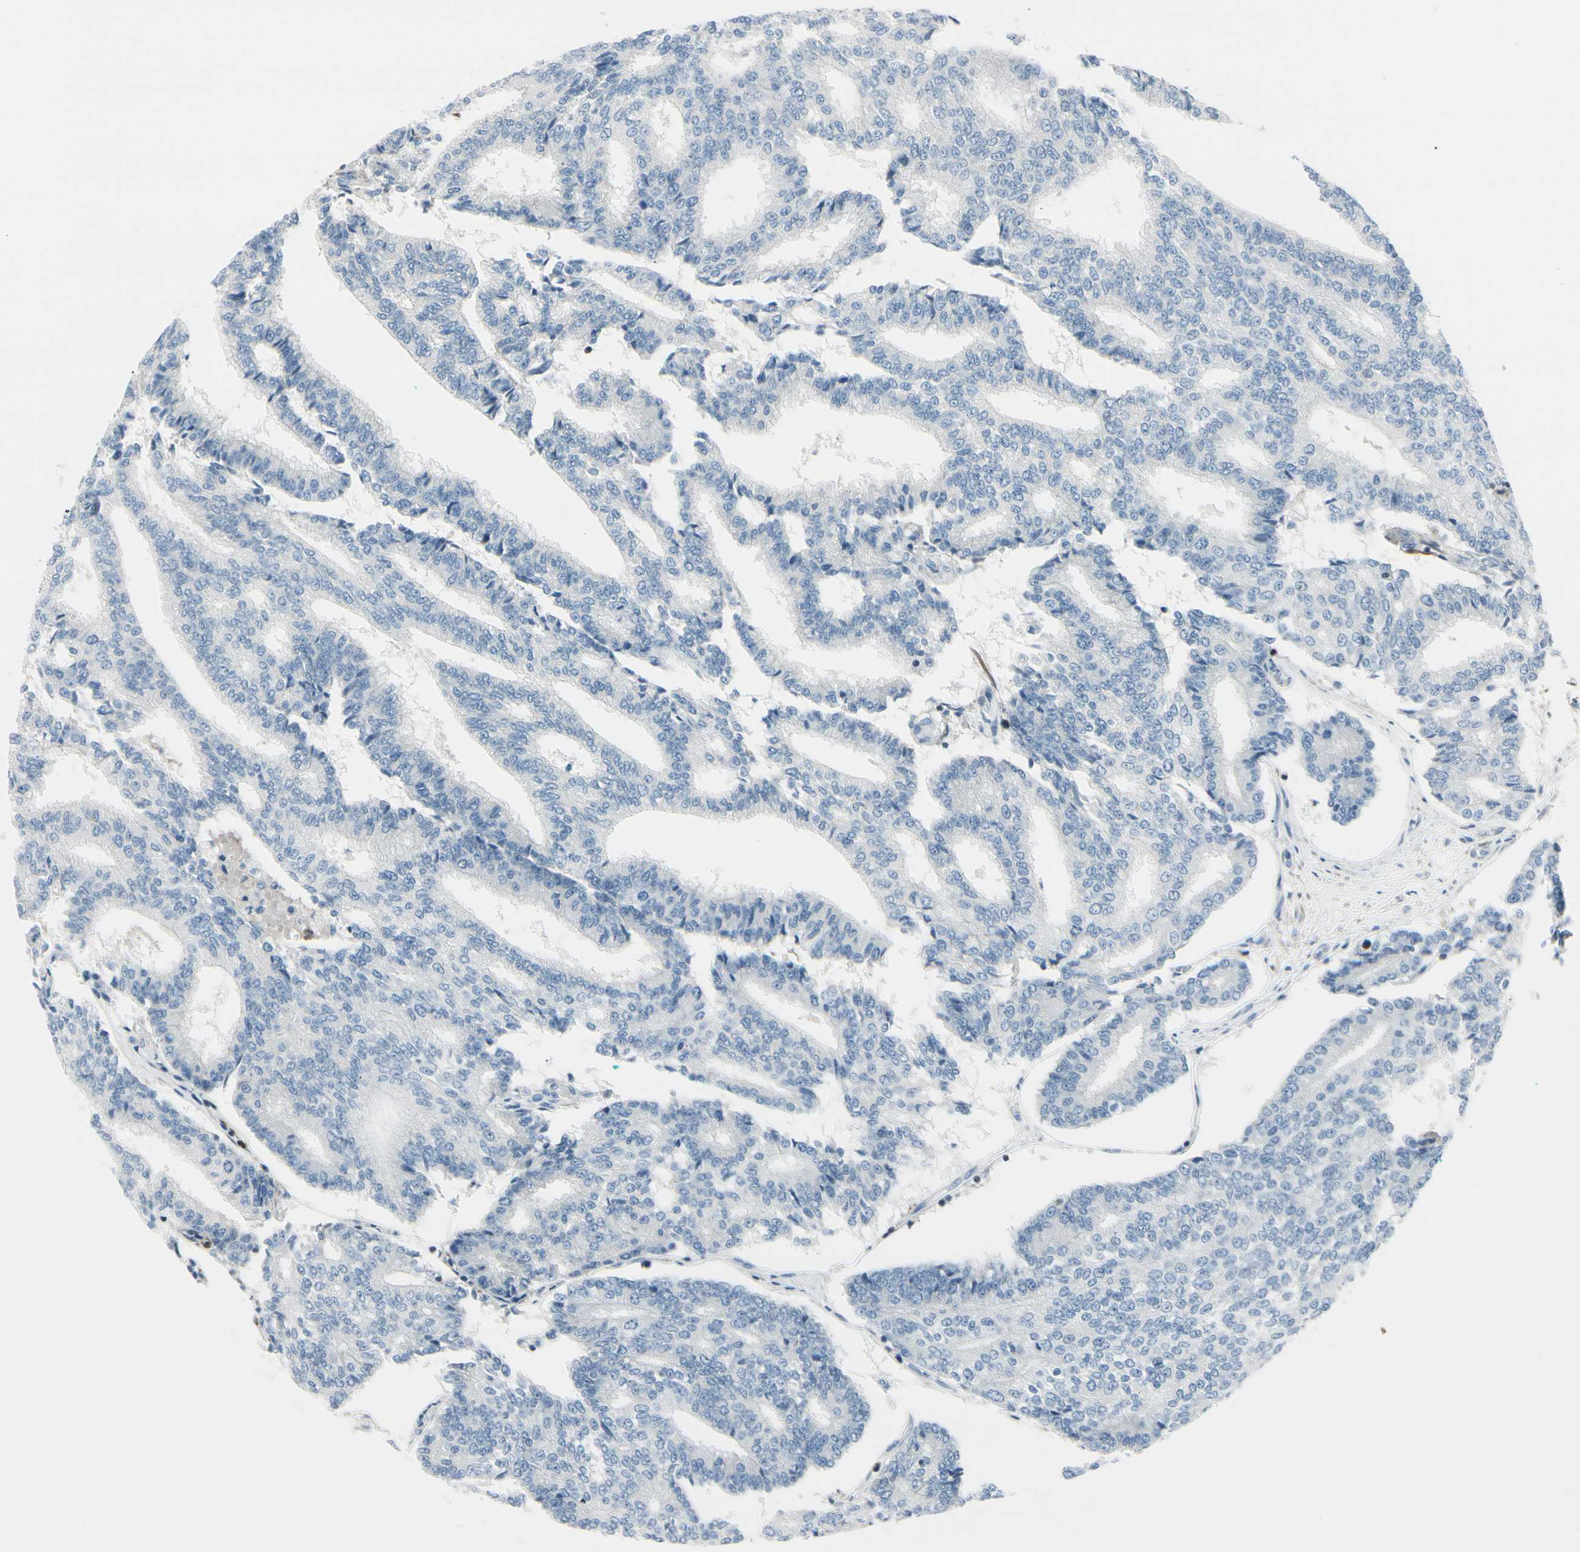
{"staining": {"intensity": "negative", "quantity": "none", "location": "none"}, "tissue": "prostate cancer", "cell_type": "Tumor cells", "image_type": "cancer", "snomed": [{"axis": "morphology", "description": "Adenocarcinoma, High grade"}, {"axis": "topography", "description": "Prostate"}], "caption": "Prostate high-grade adenocarcinoma was stained to show a protein in brown. There is no significant positivity in tumor cells. (Brightfield microscopy of DAB IHC at high magnification).", "gene": "TRAF1", "patient": {"sex": "male", "age": 55}}